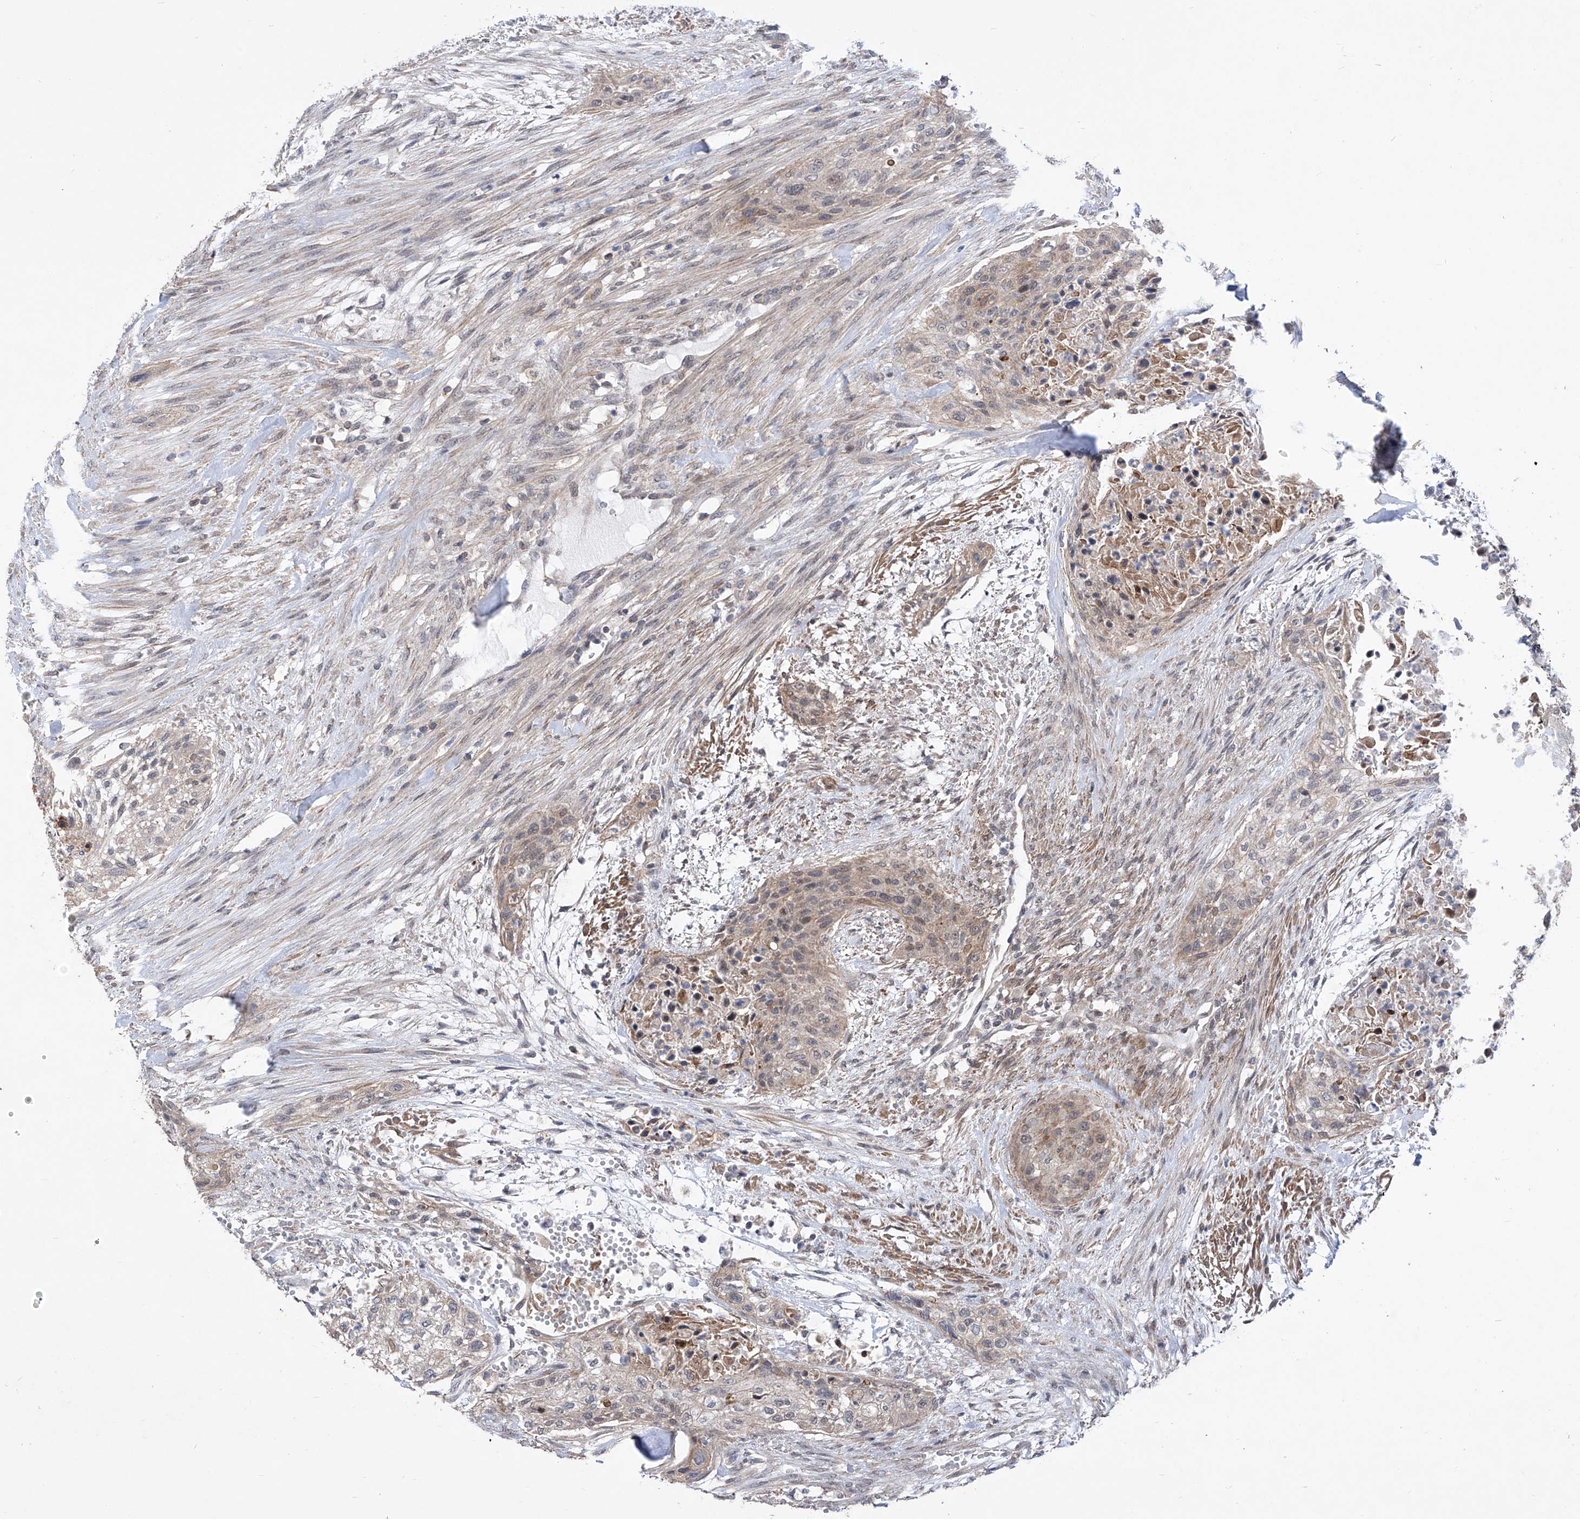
{"staining": {"intensity": "weak", "quantity": "25%-75%", "location": "cytoplasmic/membranous"}, "tissue": "urothelial cancer", "cell_type": "Tumor cells", "image_type": "cancer", "snomed": [{"axis": "morphology", "description": "Urothelial carcinoma, High grade"}, {"axis": "topography", "description": "Urinary bladder"}], "caption": "Immunohistochemical staining of human urothelial cancer shows low levels of weak cytoplasmic/membranous expression in approximately 25%-75% of tumor cells. (brown staining indicates protein expression, while blue staining denotes nuclei).", "gene": "KIFC2", "patient": {"sex": "male", "age": 35}}